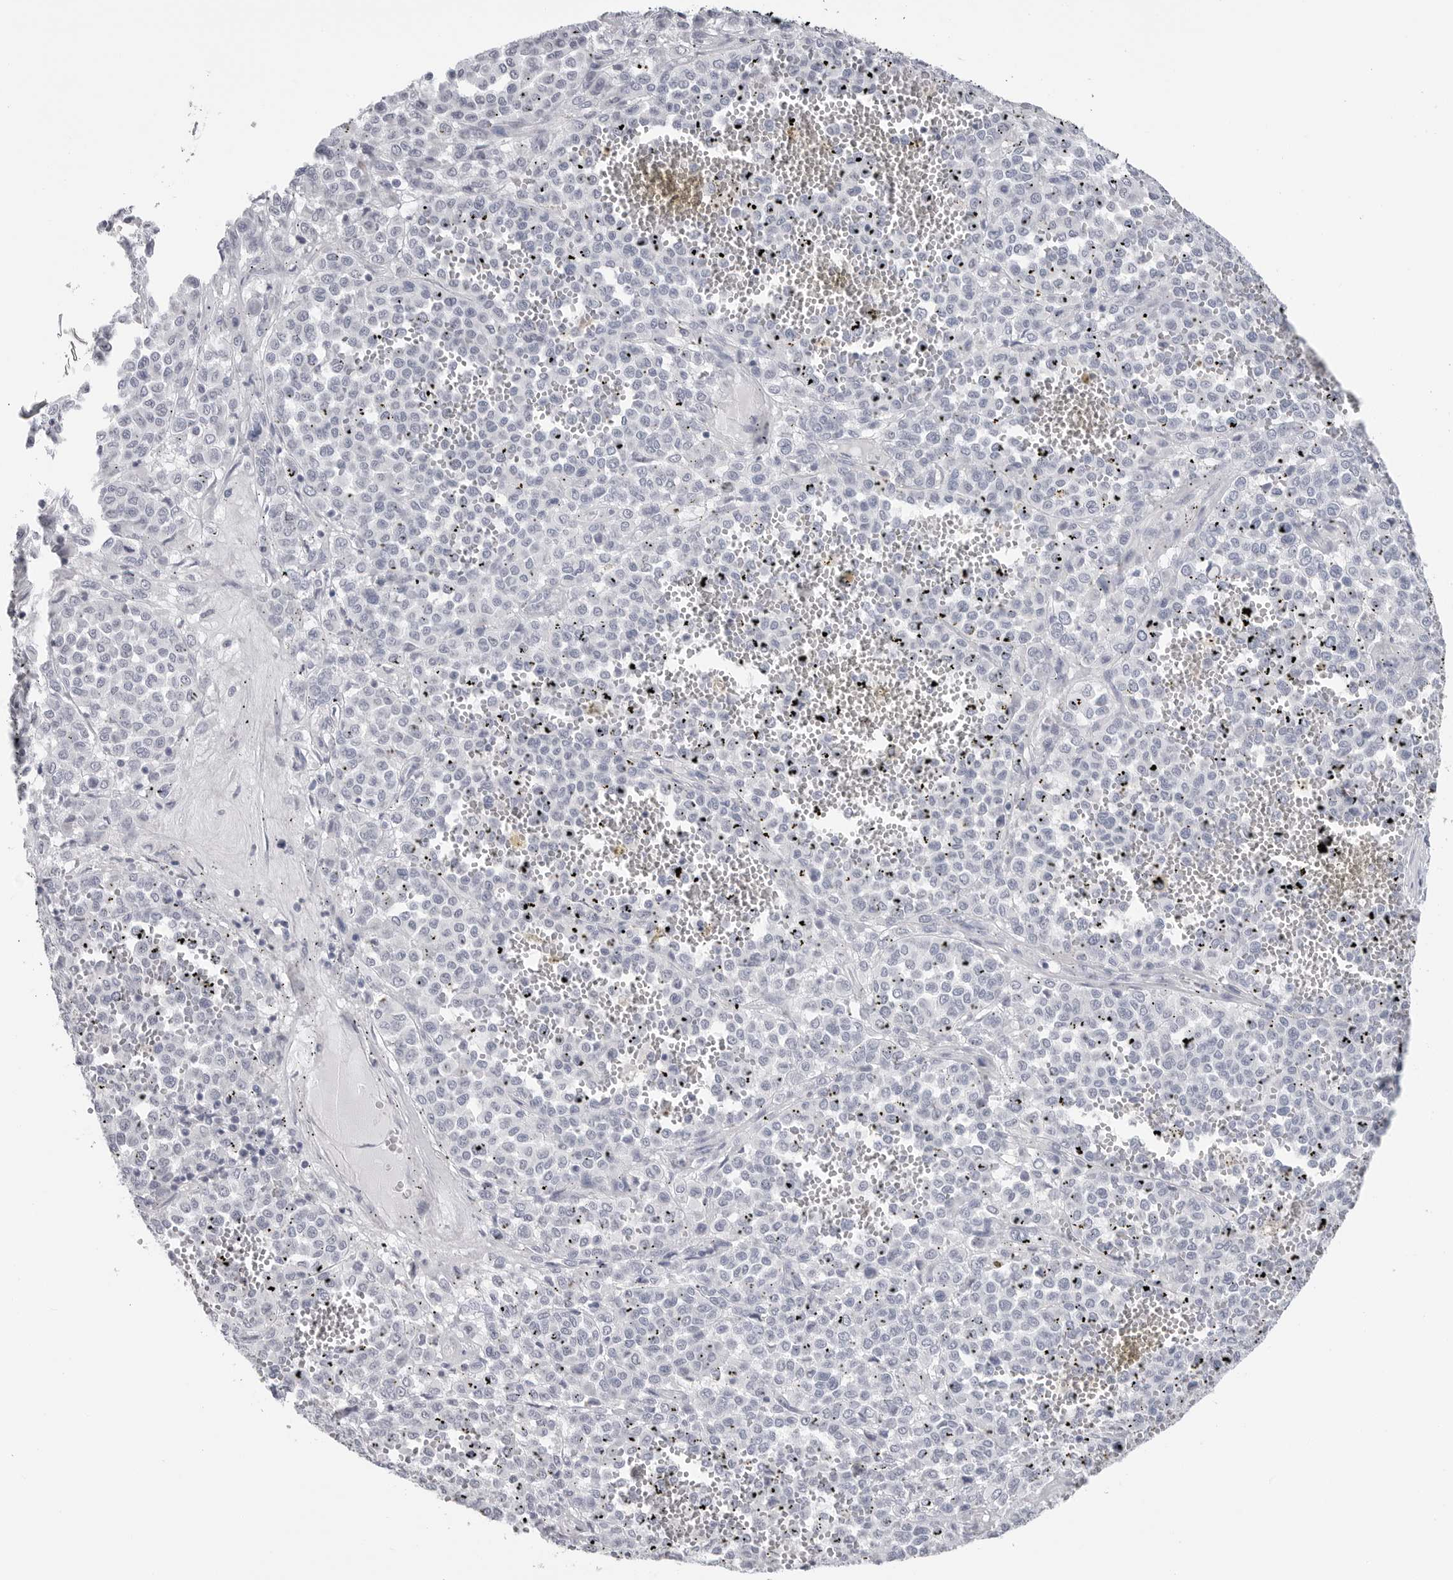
{"staining": {"intensity": "negative", "quantity": "none", "location": "none"}, "tissue": "melanoma", "cell_type": "Tumor cells", "image_type": "cancer", "snomed": [{"axis": "morphology", "description": "Malignant melanoma, Metastatic site"}, {"axis": "topography", "description": "Pancreas"}], "caption": "An image of human melanoma is negative for staining in tumor cells.", "gene": "PGA3", "patient": {"sex": "female", "age": 30}}